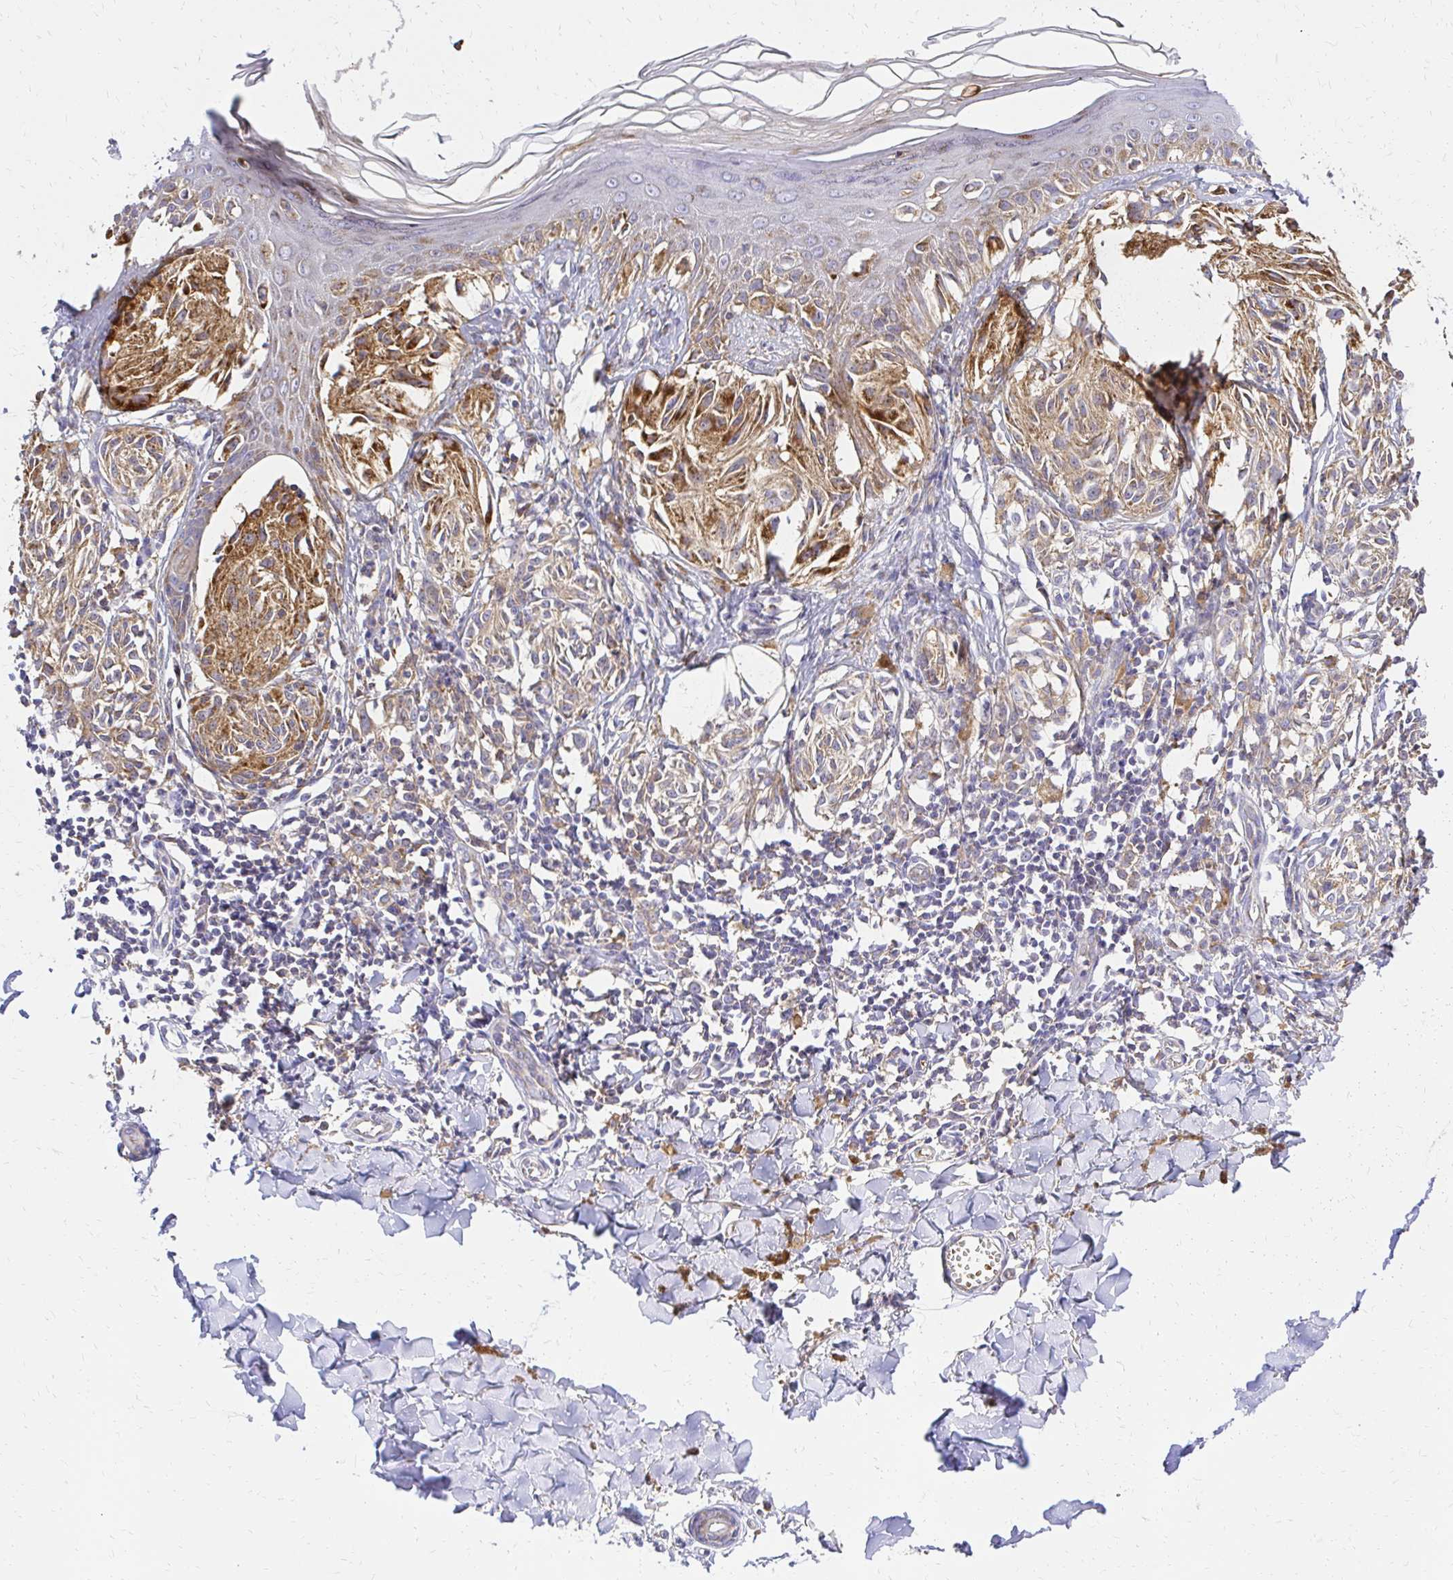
{"staining": {"intensity": "moderate", "quantity": ">75%", "location": "cytoplasmic/membranous"}, "tissue": "melanoma", "cell_type": "Tumor cells", "image_type": "cancer", "snomed": [{"axis": "morphology", "description": "Malignant melanoma, NOS"}, {"axis": "topography", "description": "Skin"}], "caption": "Human malignant melanoma stained for a protein (brown) shows moderate cytoplasmic/membranous positive expression in approximately >75% of tumor cells.", "gene": "MRPL13", "patient": {"sex": "female", "age": 38}}